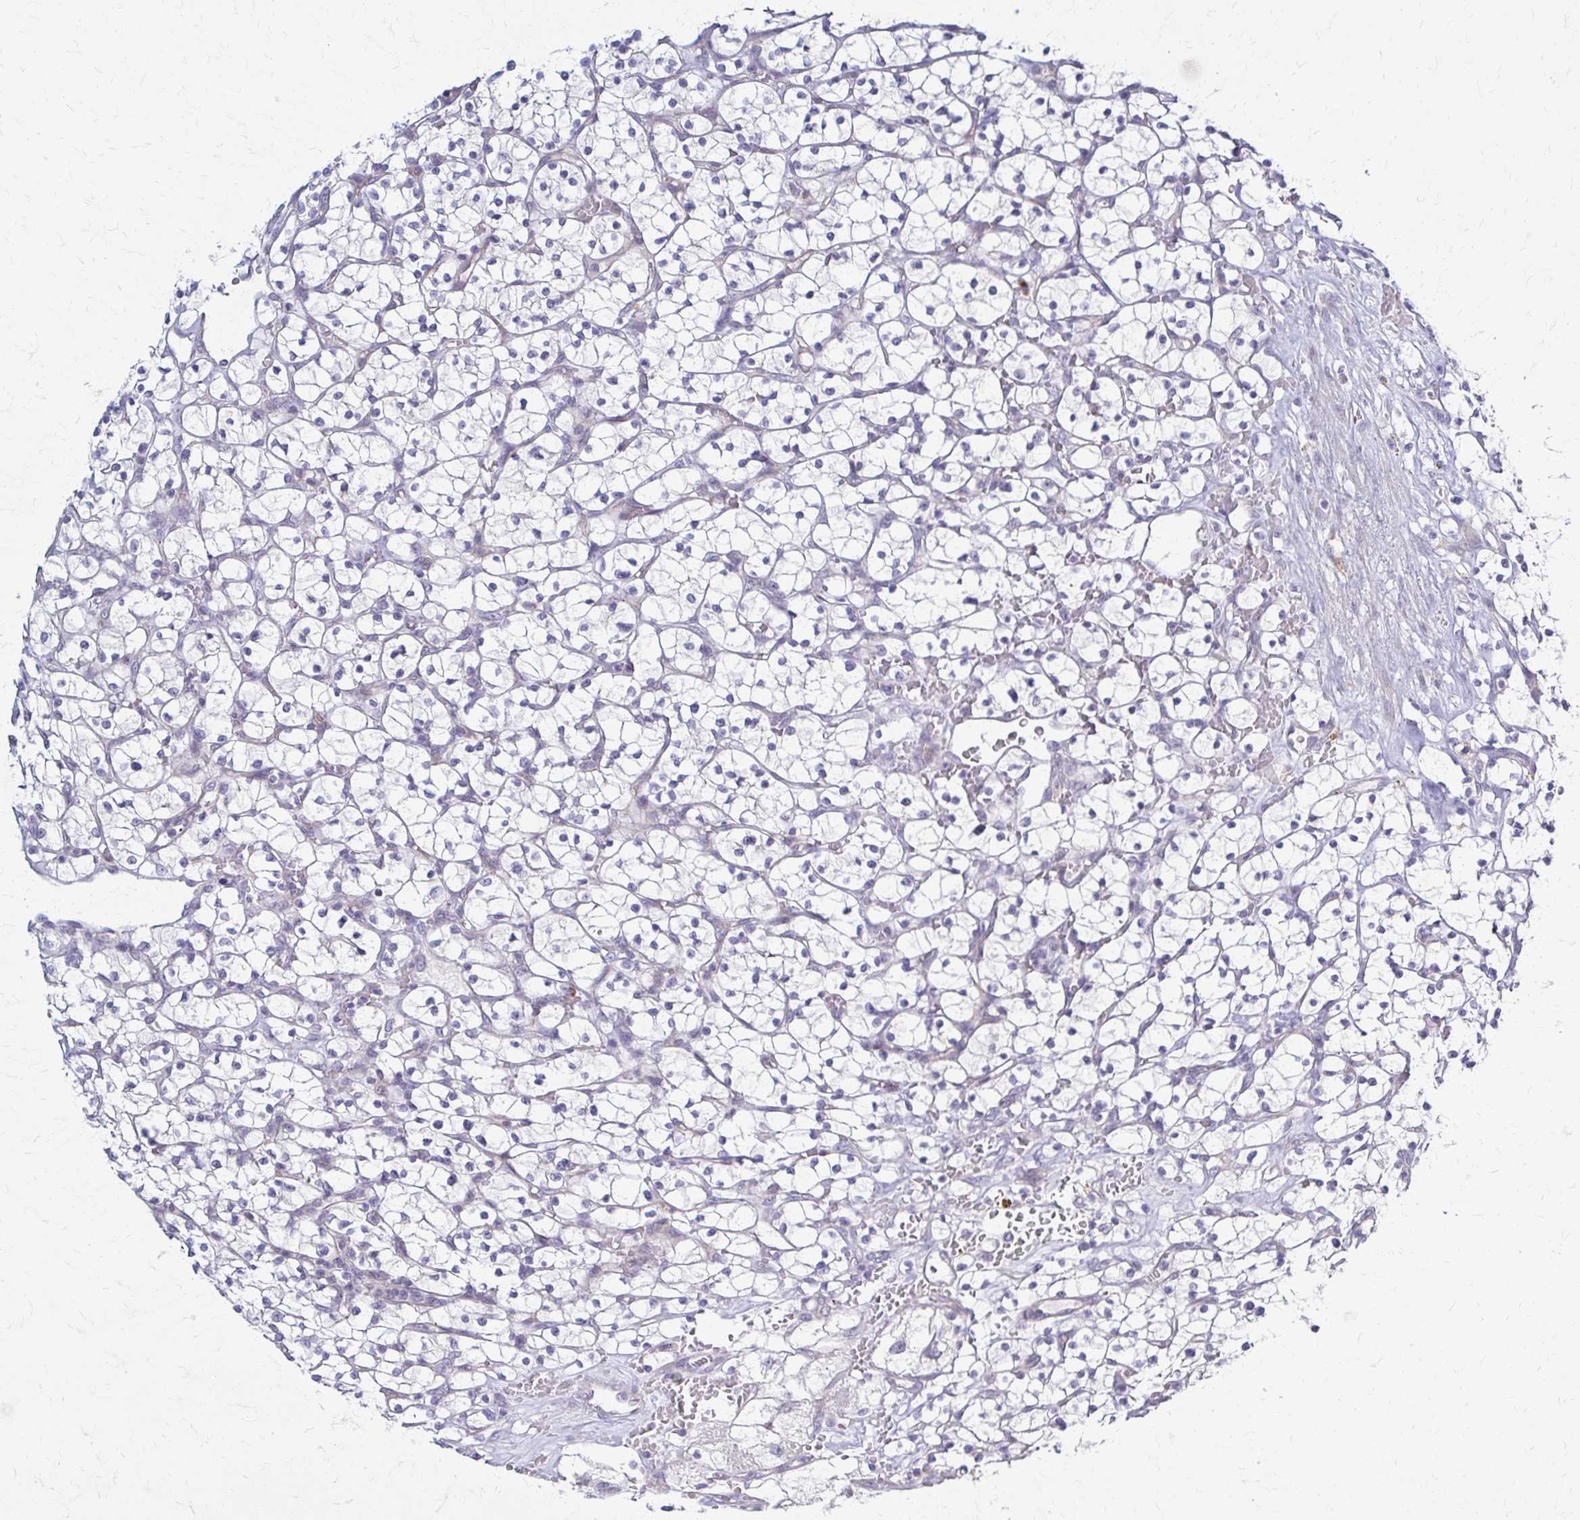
{"staining": {"intensity": "negative", "quantity": "none", "location": "none"}, "tissue": "renal cancer", "cell_type": "Tumor cells", "image_type": "cancer", "snomed": [{"axis": "morphology", "description": "Adenocarcinoma, NOS"}, {"axis": "topography", "description": "Kidney"}], "caption": "IHC photomicrograph of renal cancer stained for a protein (brown), which reveals no staining in tumor cells.", "gene": "RHOBTB2", "patient": {"sex": "female", "age": 64}}